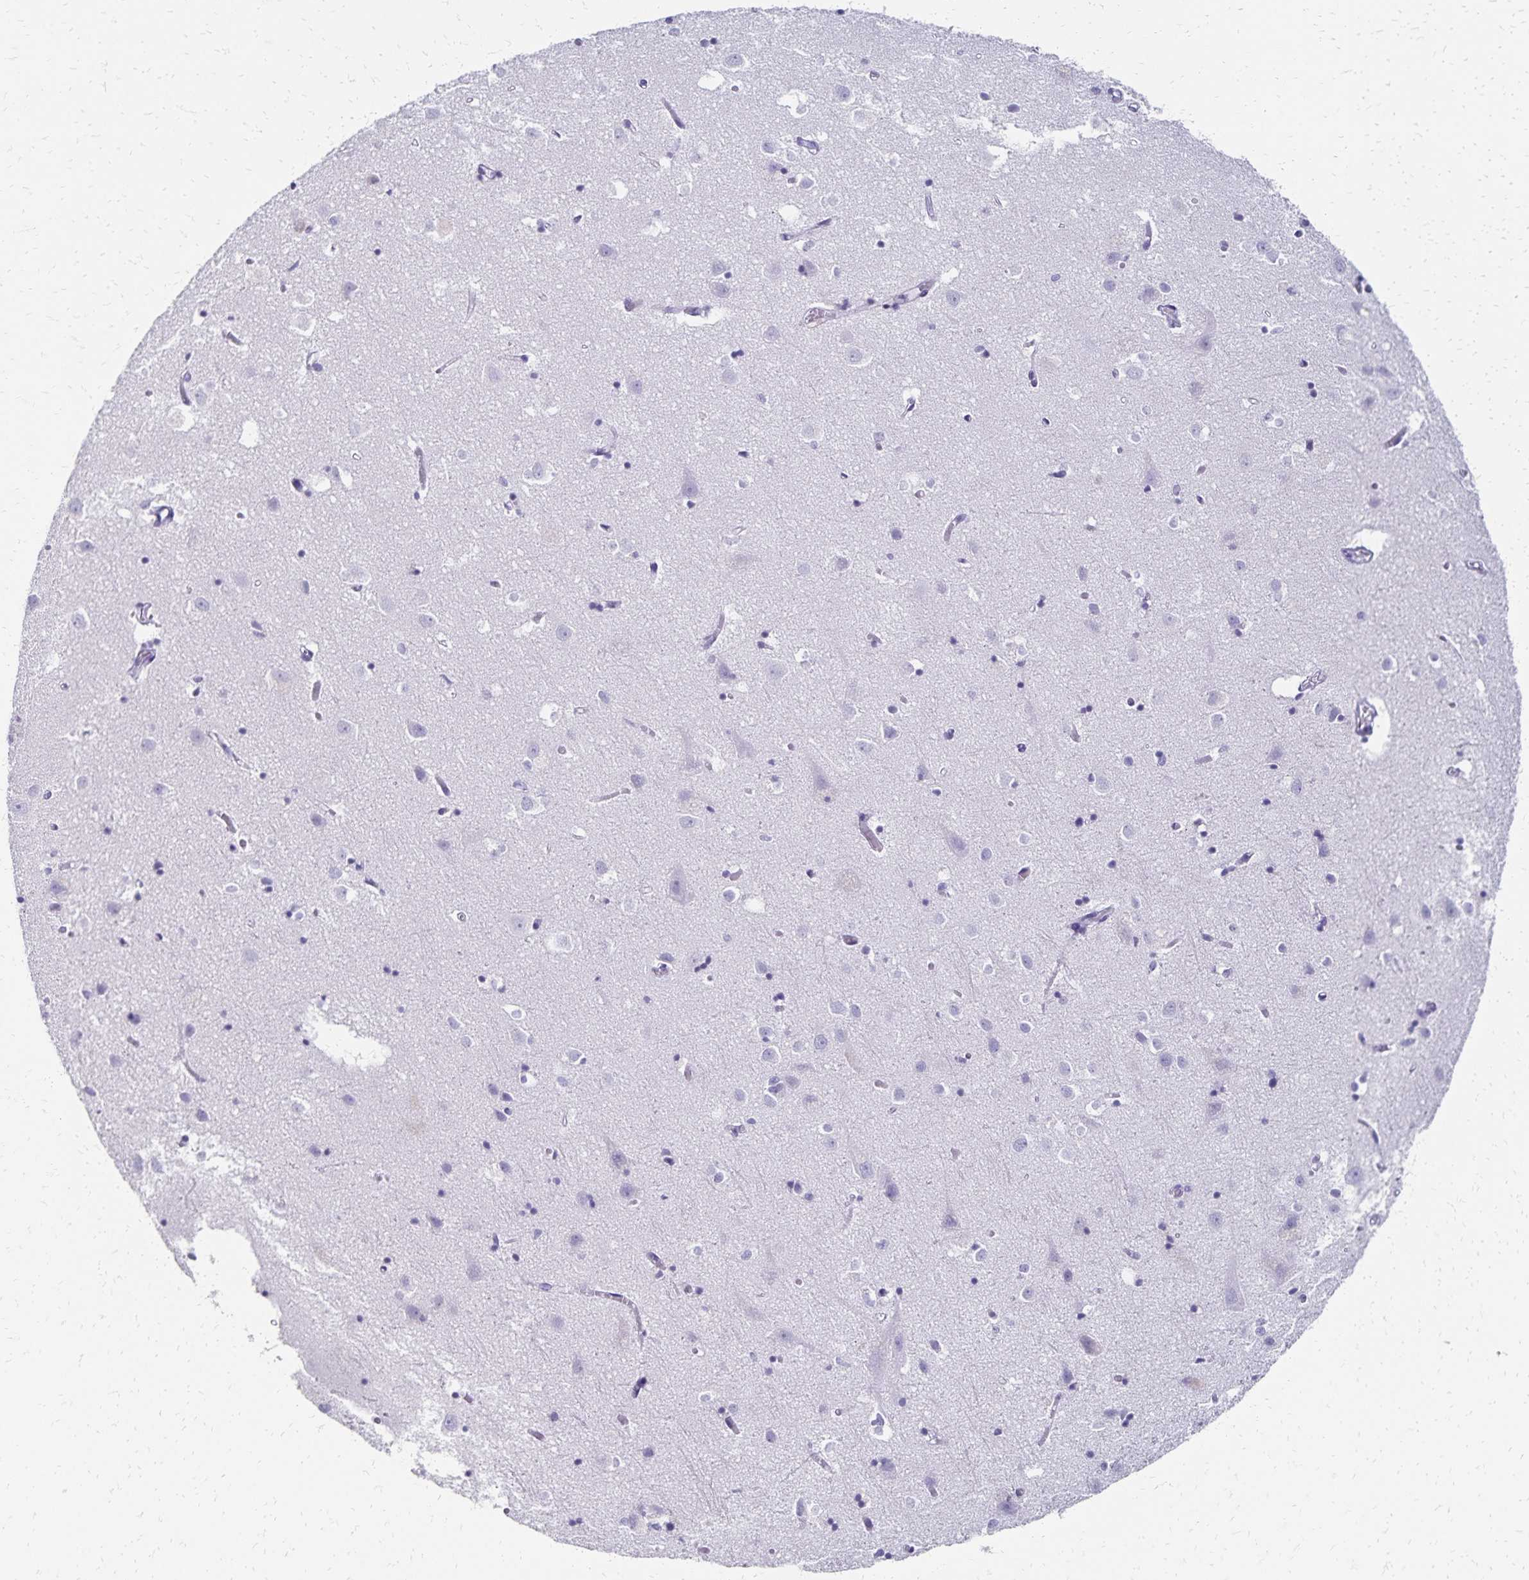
{"staining": {"intensity": "negative", "quantity": "none", "location": "none"}, "tissue": "cerebral cortex", "cell_type": "Endothelial cells", "image_type": "normal", "snomed": [{"axis": "morphology", "description": "Normal tissue, NOS"}, {"axis": "topography", "description": "Cerebral cortex"}], "caption": "IHC histopathology image of normal human cerebral cortex stained for a protein (brown), which shows no expression in endothelial cells.", "gene": "GIP", "patient": {"sex": "male", "age": 70}}